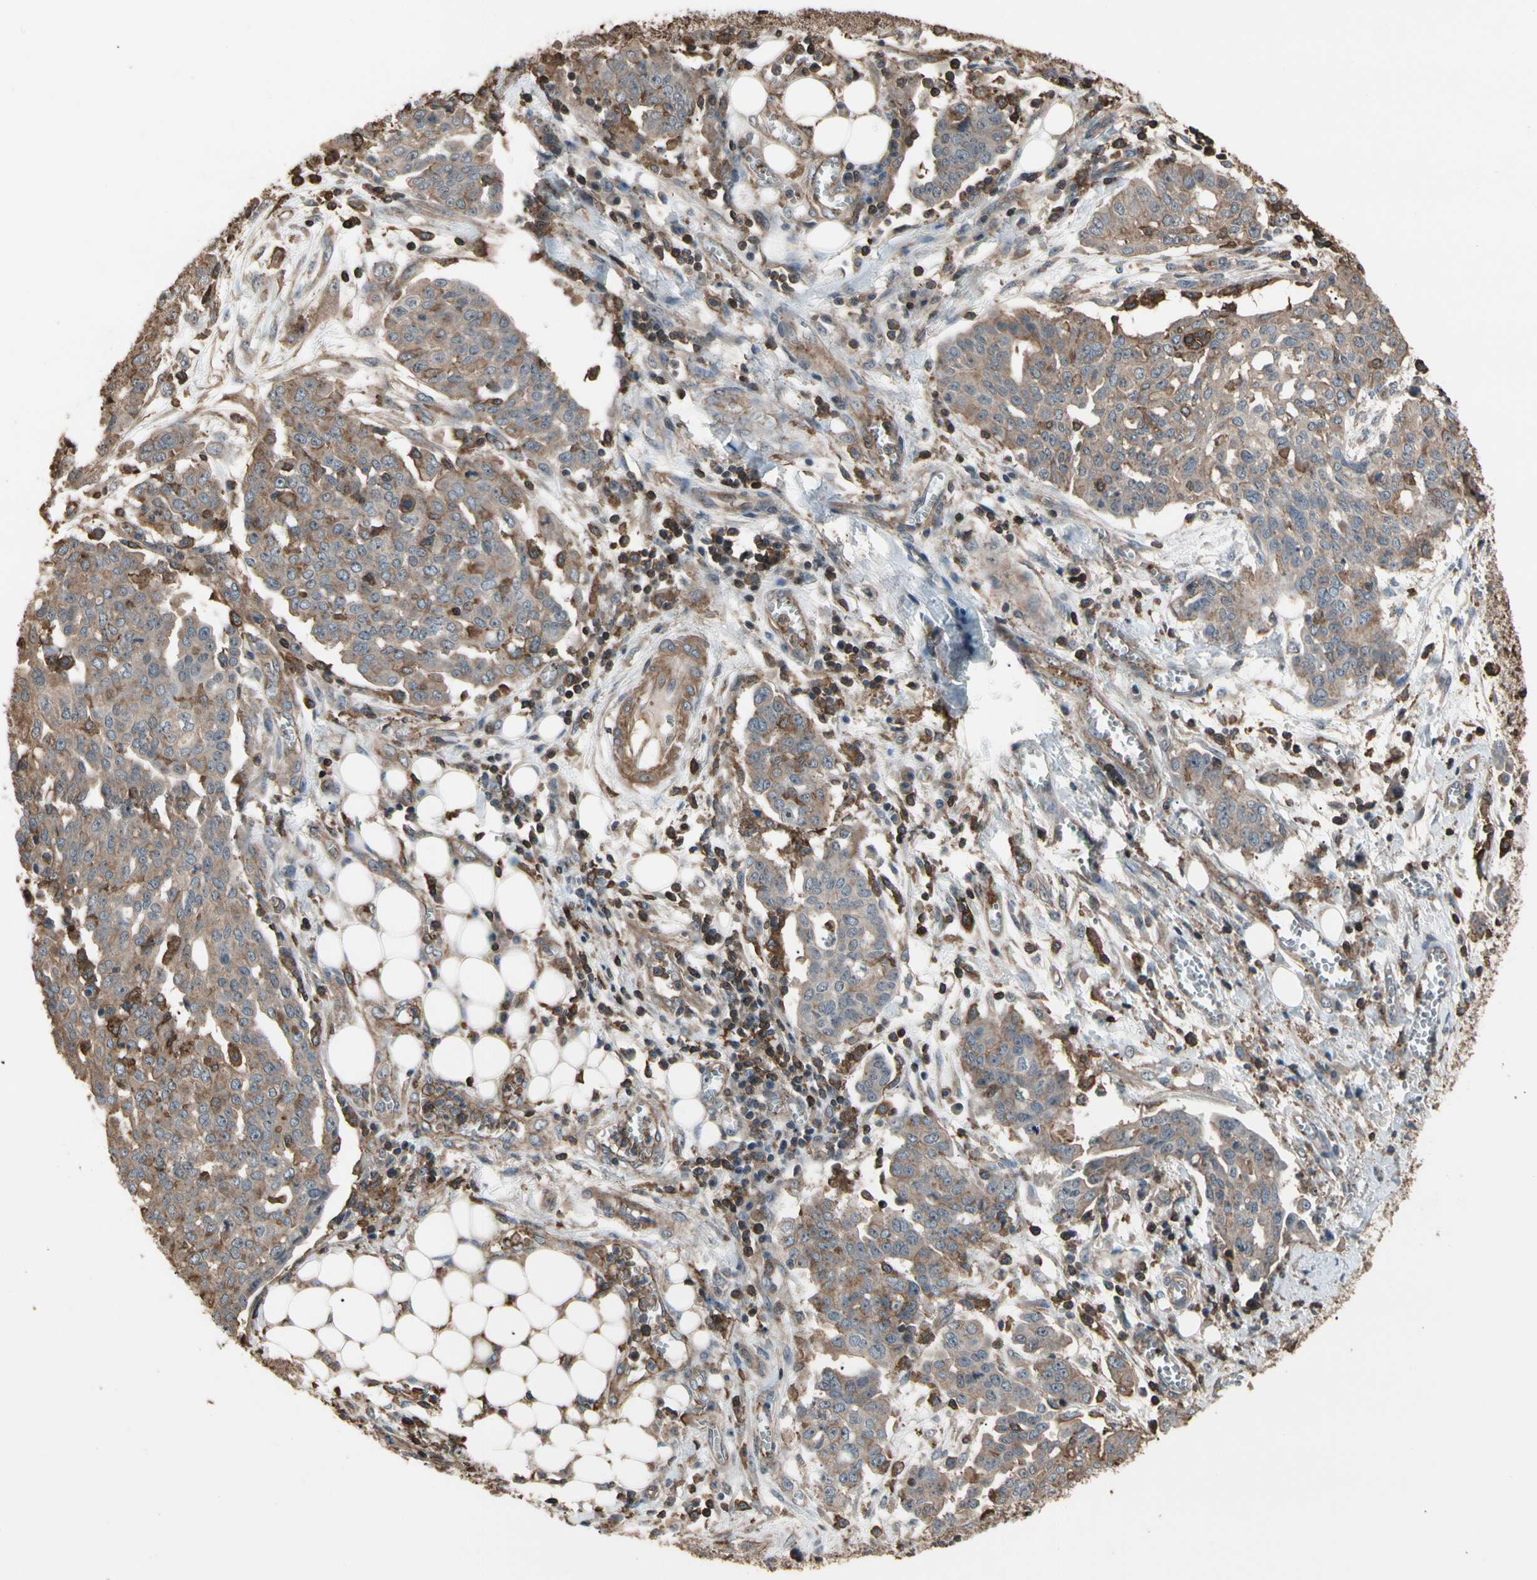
{"staining": {"intensity": "weak", "quantity": ">75%", "location": "cytoplasmic/membranous"}, "tissue": "ovarian cancer", "cell_type": "Tumor cells", "image_type": "cancer", "snomed": [{"axis": "morphology", "description": "Cystadenocarcinoma, serous, NOS"}, {"axis": "topography", "description": "Soft tissue"}, {"axis": "topography", "description": "Ovary"}], "caption": "Serous cystadenocarcinoma (ovarian) stained with DAB (3,3'-diaminobenzidine) immunohistochemistry (IHC) exhibits low levels of weak cytoplasmic/membranous positivity in about >75% of tumor cells. (DAB (3,3'-diaminobenzidine) IHC, brown staining for protein, blue staining for nuclei).", "gene": "MAPK13", "patient": {"sex": "female", "age": 57}}